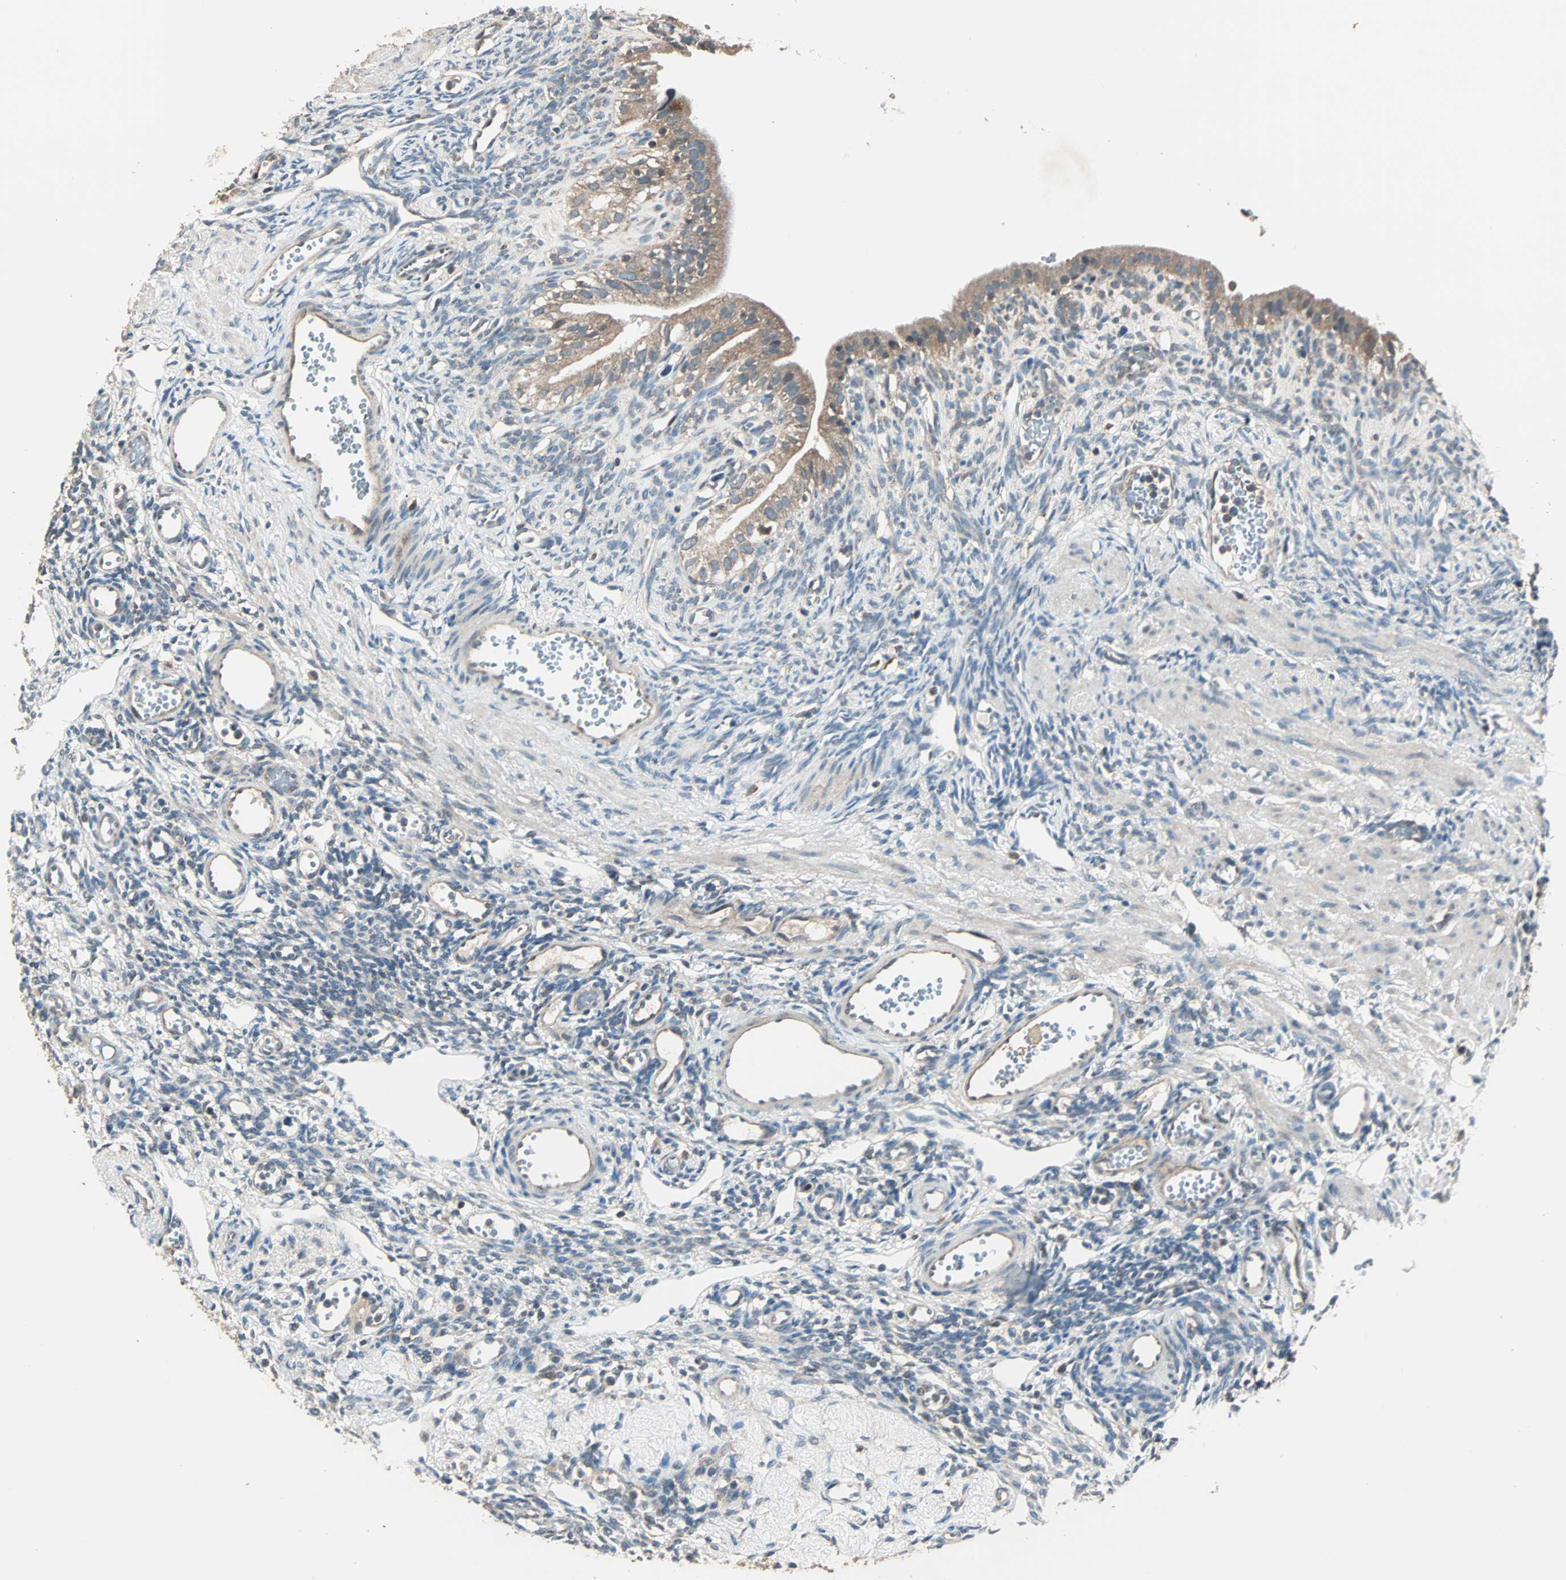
{"staining": {"intensity": "negative", "quantity": "none", "location": "none"}, "tissue": "ovary", "cell_type": "Ovarian stroma cells", "image_type": "normal", "snomed": [{"axis": "morphology", "description": "Normal tissue, NOS"}, {"axis": "topography", "description": "Ovary"}], "caption": "This is an immunohistochemistry (IHC) photomicrograph of benign ovary. There is no positivity in ovarian stroma cells.", "gene": "MAP3K21", "patient": {"sex": "female", "age": 33}}